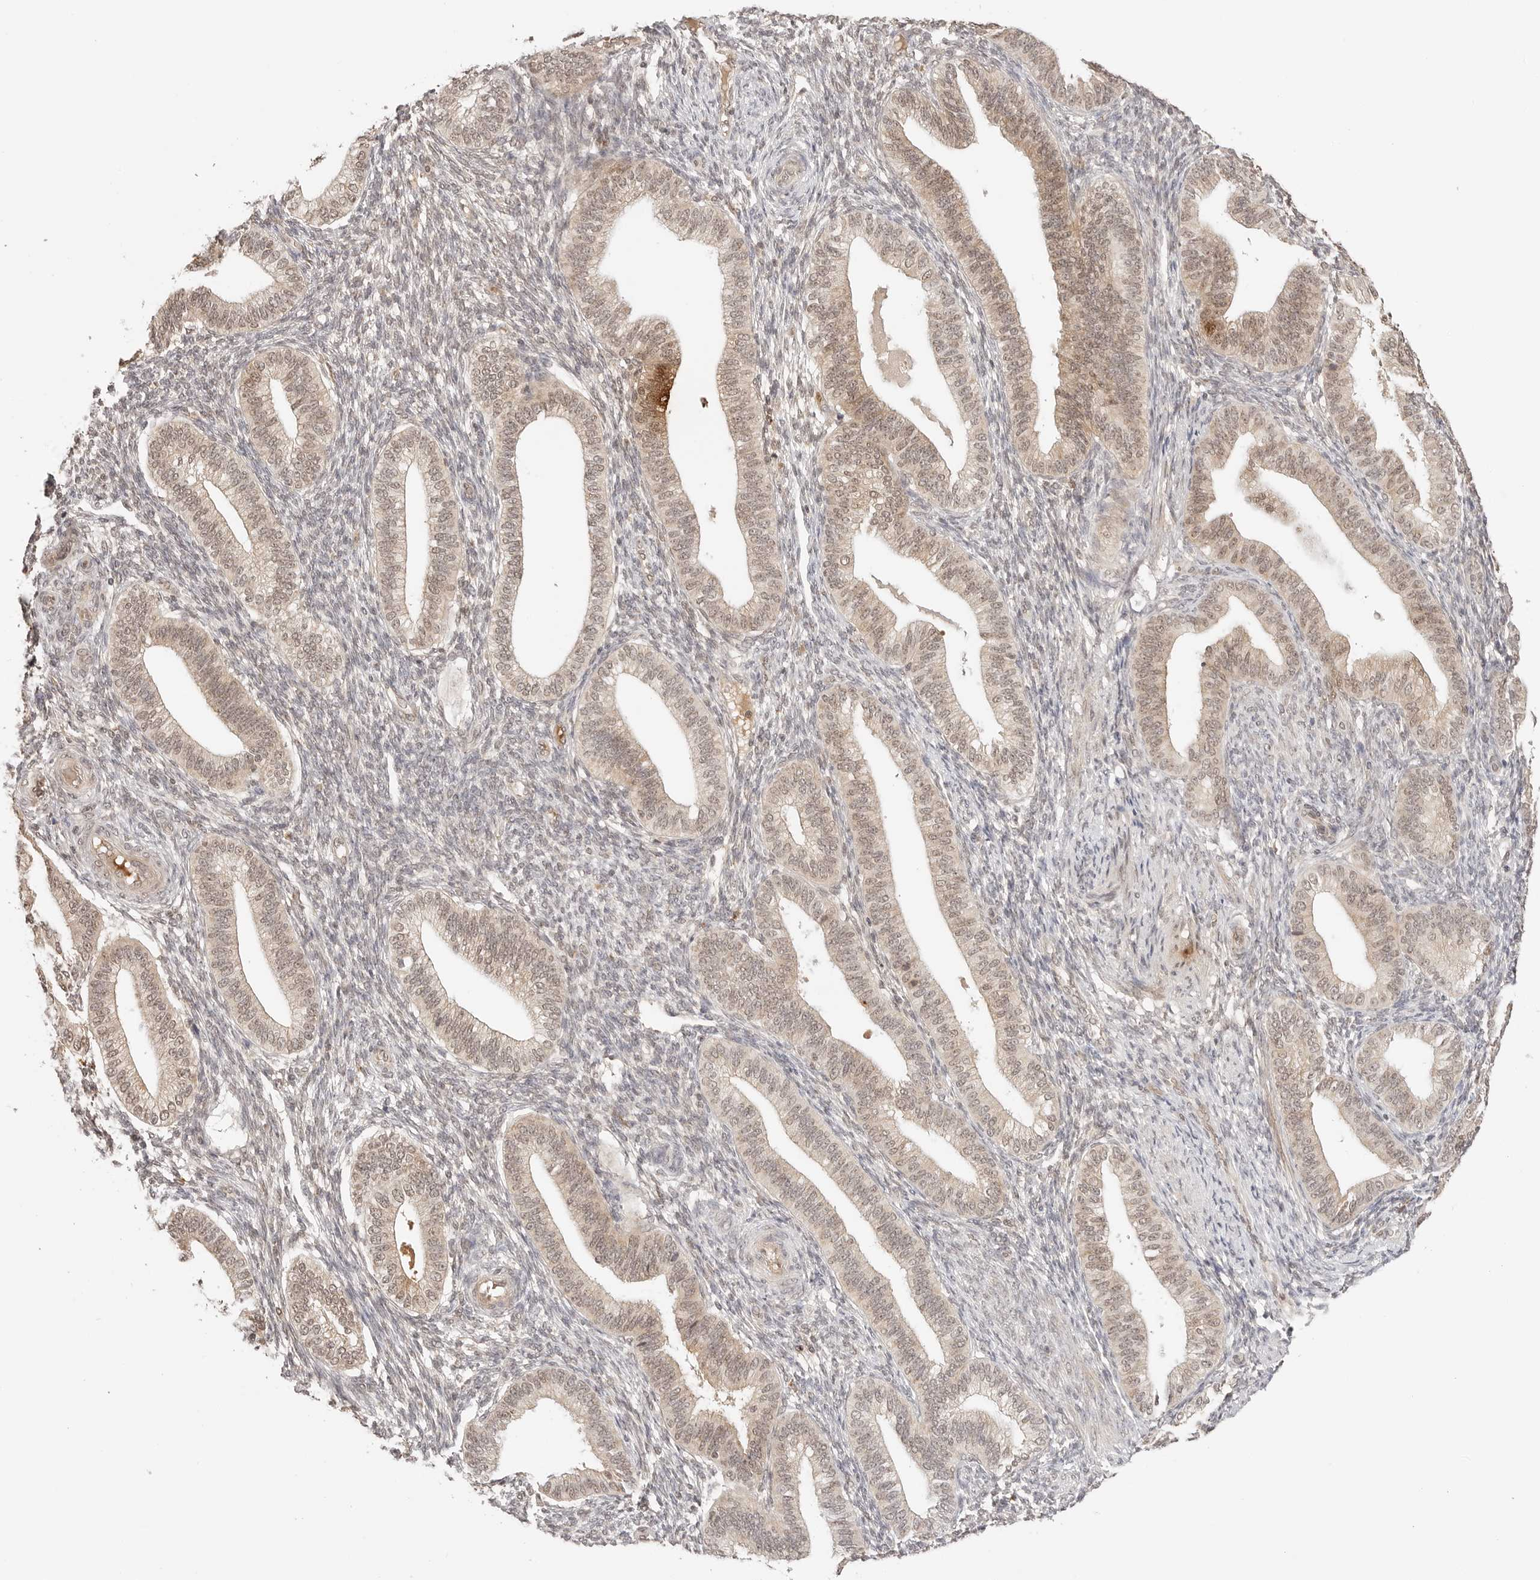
{"staining": {"intensity": "weak", "quantity": "25%-75%", "location": "nuclear"}, "tissue": "endometrium", "cell_type": "Cells in endometrial stroma", "image_type": "normal", "snomed": [{"axis": "morphology", "description": "Normal tissue, NOS"}, {"axis": "topography", "description": "Endometrium"}], "caption": "Endometrium stained for a protein displays weak nuclear positivity in cells in endometrial stroma. Nuclei are stained in blue.", "gene": "GPR34", "patient": {"sex": "female", "age": 39}}